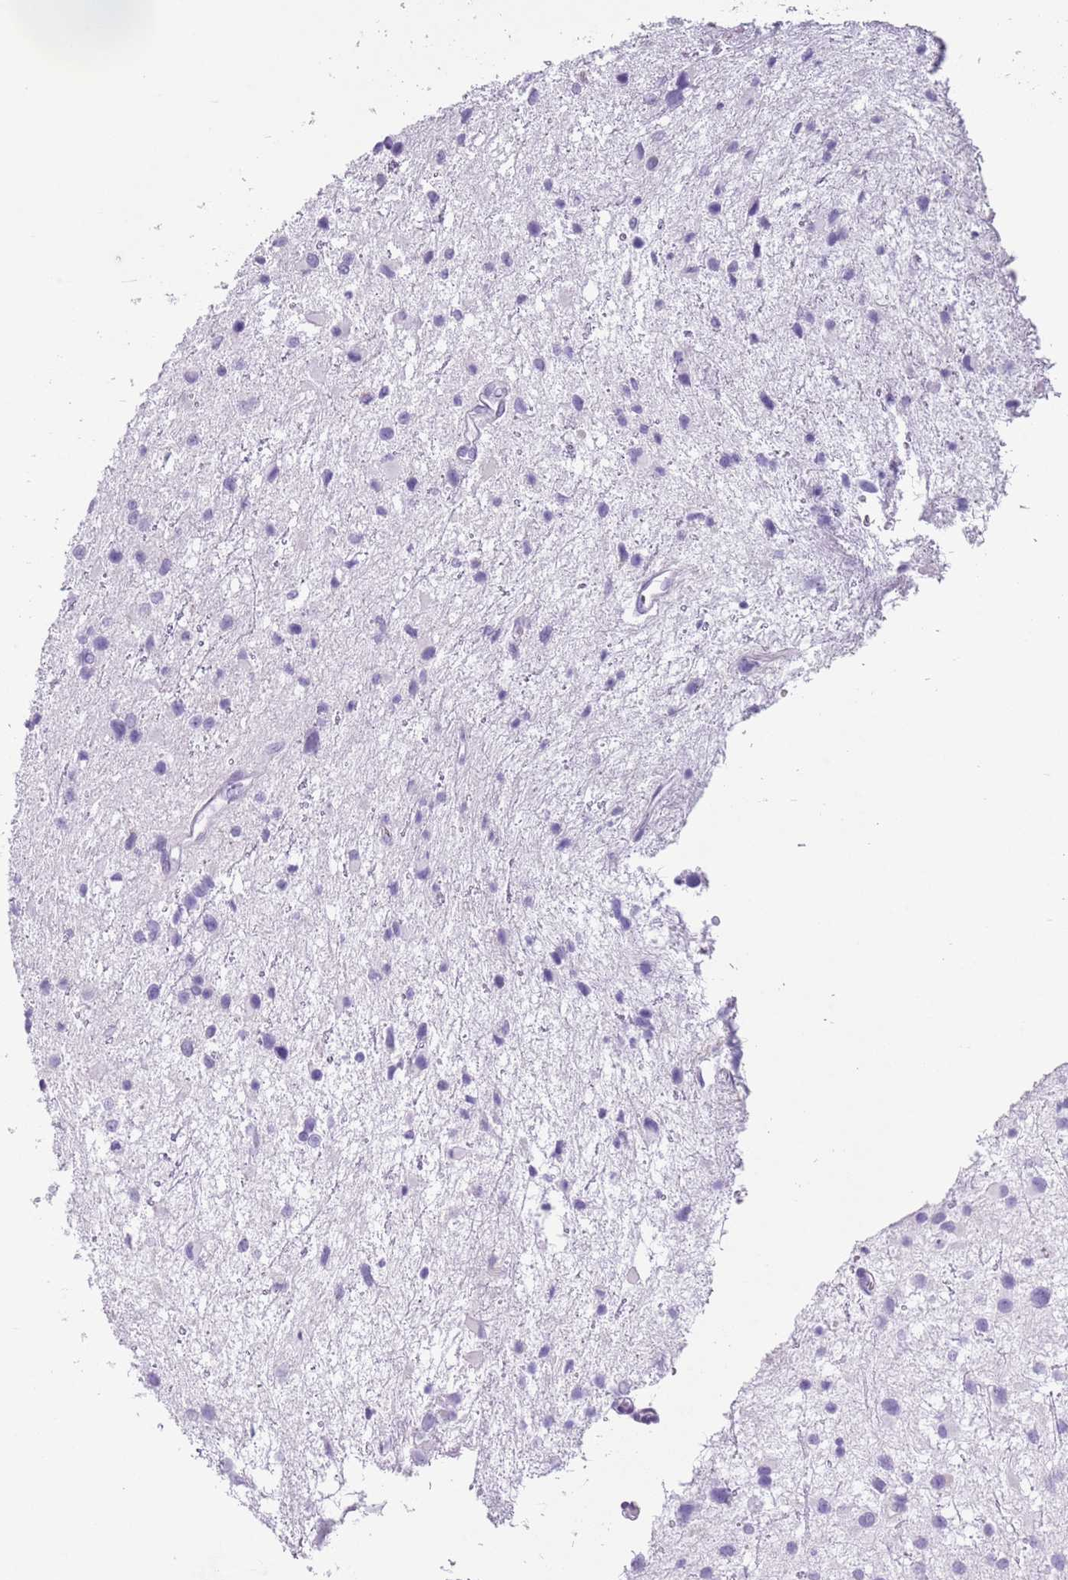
{"staining": {"intensity": "negative", "quantity": "none", "location": "none"}, "tissue": "glioma", "cell_type": "Tumor cells", "image_type": "cancer", "snomed": [{"axis": "morphology", "description": "Glioma, malignant, Low grade"}, {"axis": "topography", "description": "Brain"}], "caption": "Immunohistochemical staining of human glioma reveals no significant positivity in tumor cells.", "gene": "HYOU1", "patient": {"sex": "female", "age": 32}}